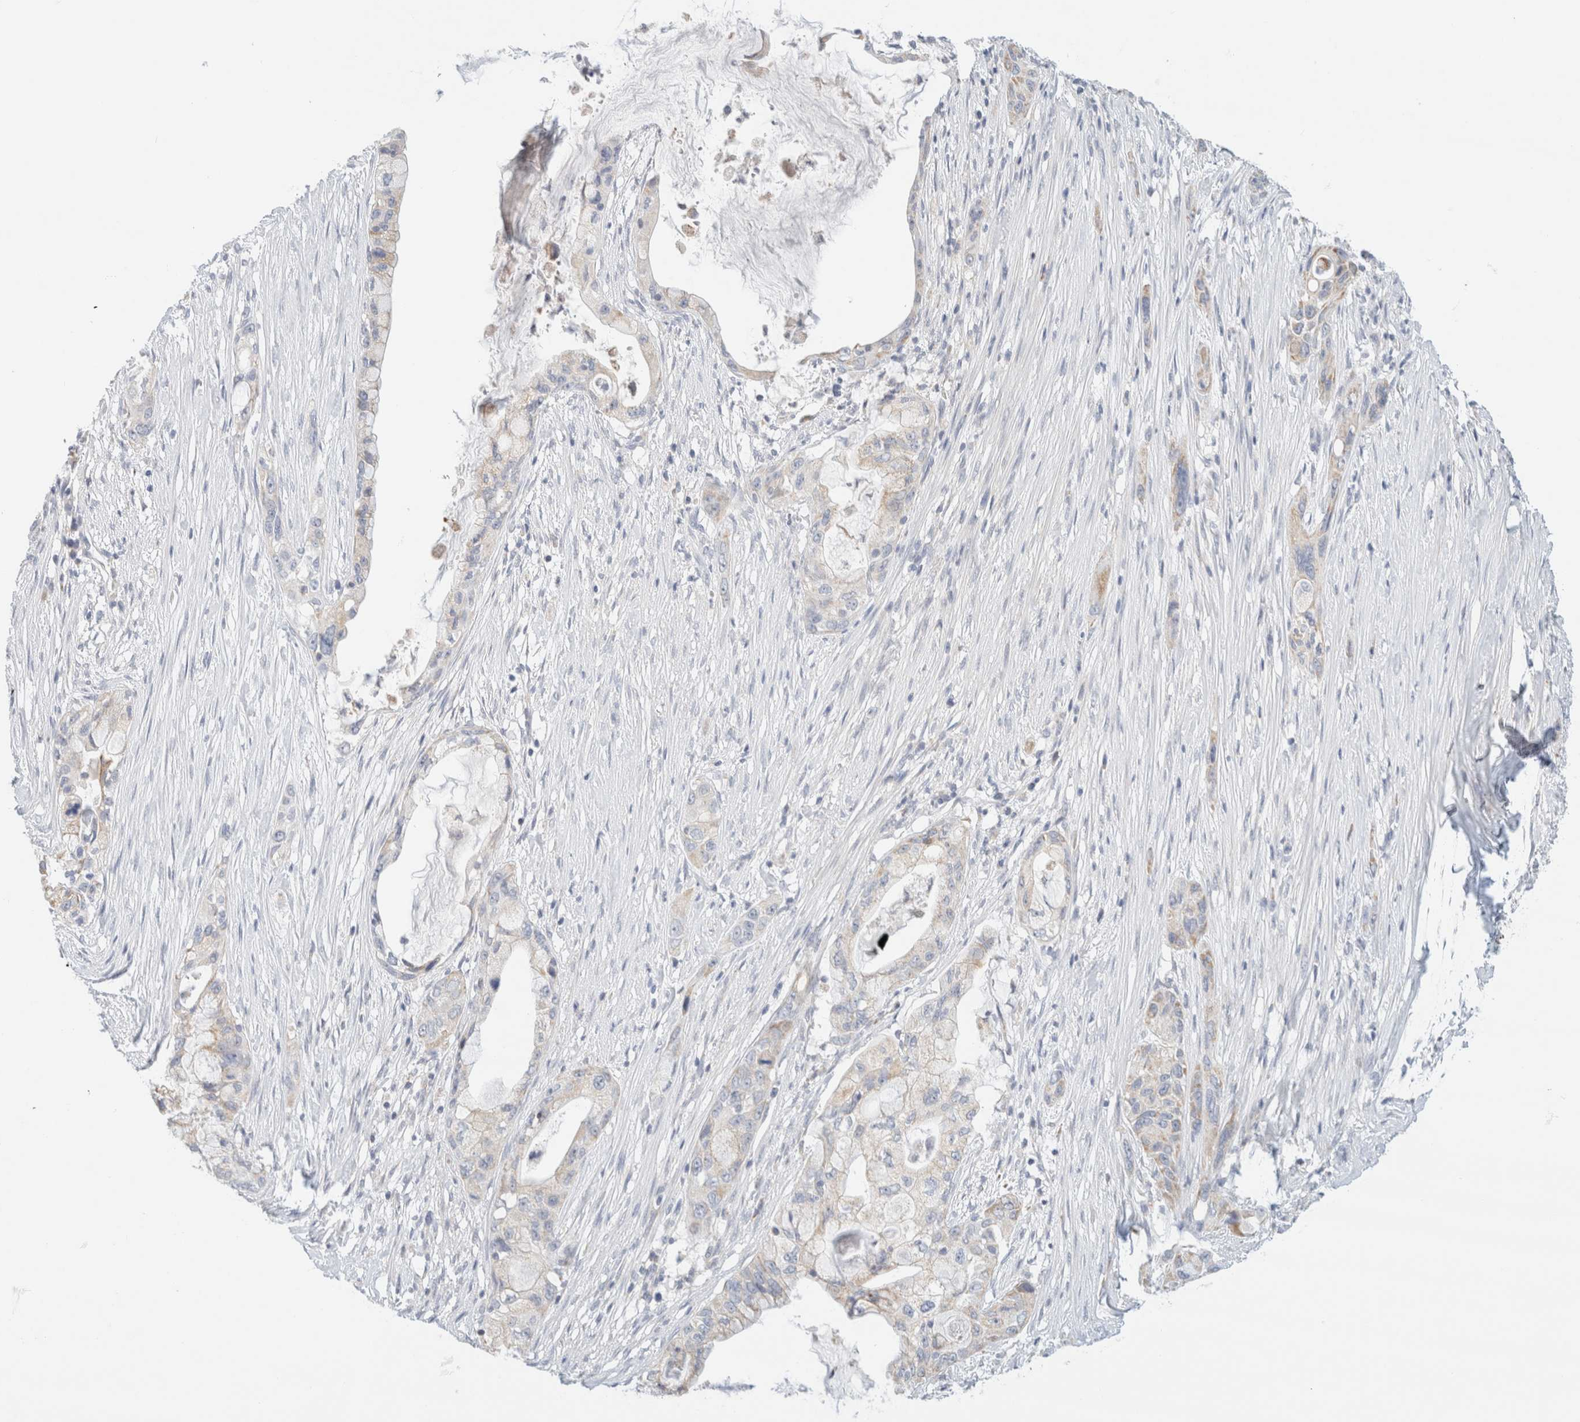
{"staining": {"intensity": "weak", "quantity": "<25%", "location": "cytoplasmic/membranous"}, "tissue": "pancreatic cancer", "cell_type": "Tumor cells", "image_type": "cancer", "snomed": [{"axis": "morphology", "description": "Adenocarcinoma, NOS"}, {"axis": "topography", "description": "Pancreas"}], "caption": "DAB immunohistochemical staining of human adenocarcinoma (pancreatic) shows no significant positivity in tumor cells.", "gene": "HDHD3", "patient": {"sex": "male", "age": 53}}